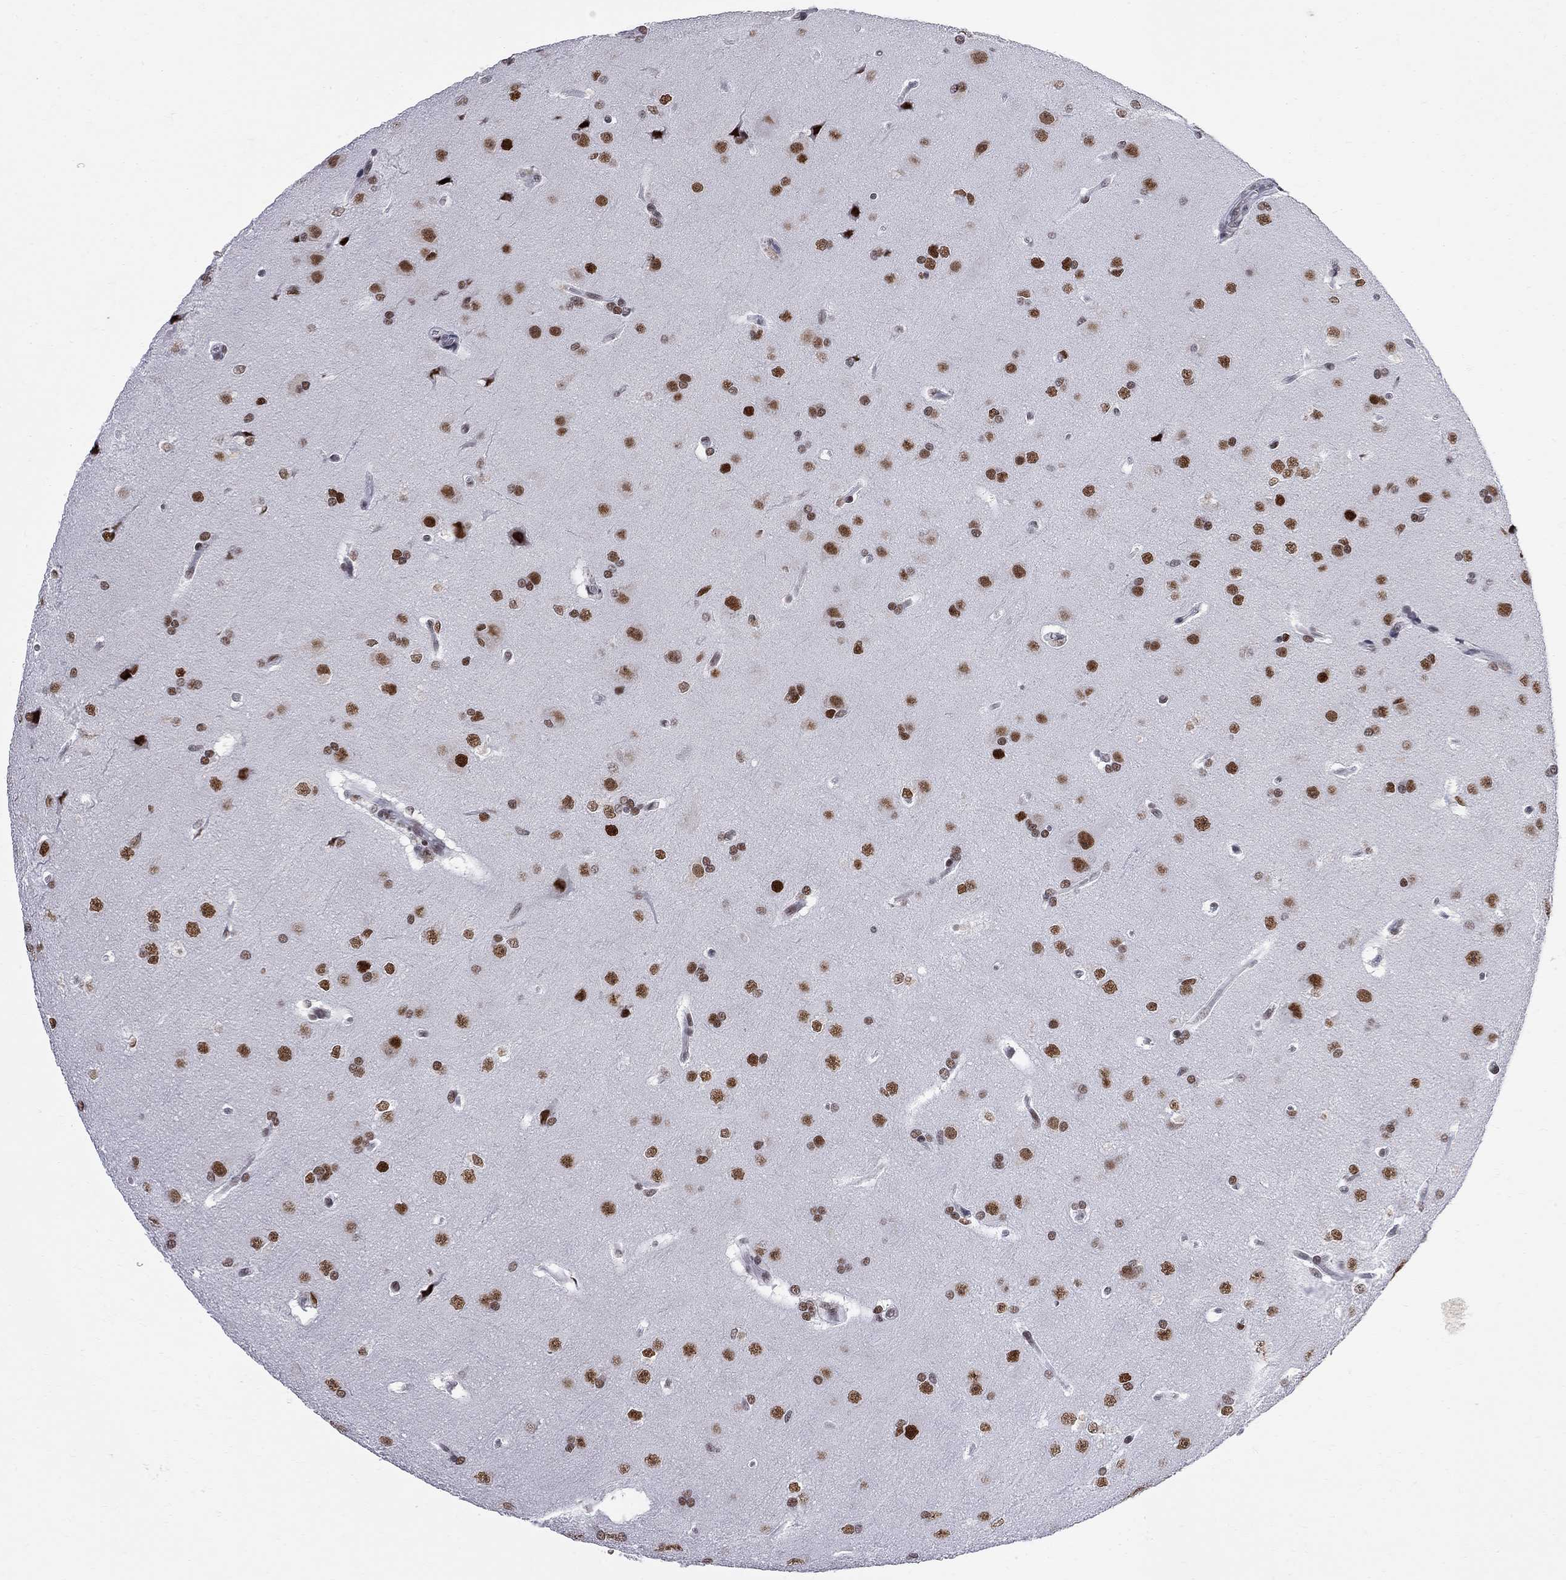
{"staining": {"intensity": "strong", "quantity": "25%-75%", "location": "nuclear"}, "tissue": "glioma", "cell_type": "Tumor cells", "image_type": "cancer", "snomed": [{"axis": "morphology", "description": "Glioma, malignant, Low grade"}, {"axis": "topography", "description": "Brain"}], "caption": "DAB (3,3'-diaminobenzidine) immunohistochemical staining of glioma shows strong nuclear protein expression in about 25%-75% of tumor cells.", "gene": "ZBTB47", "patient": {"sex": "female", "age": 32}}